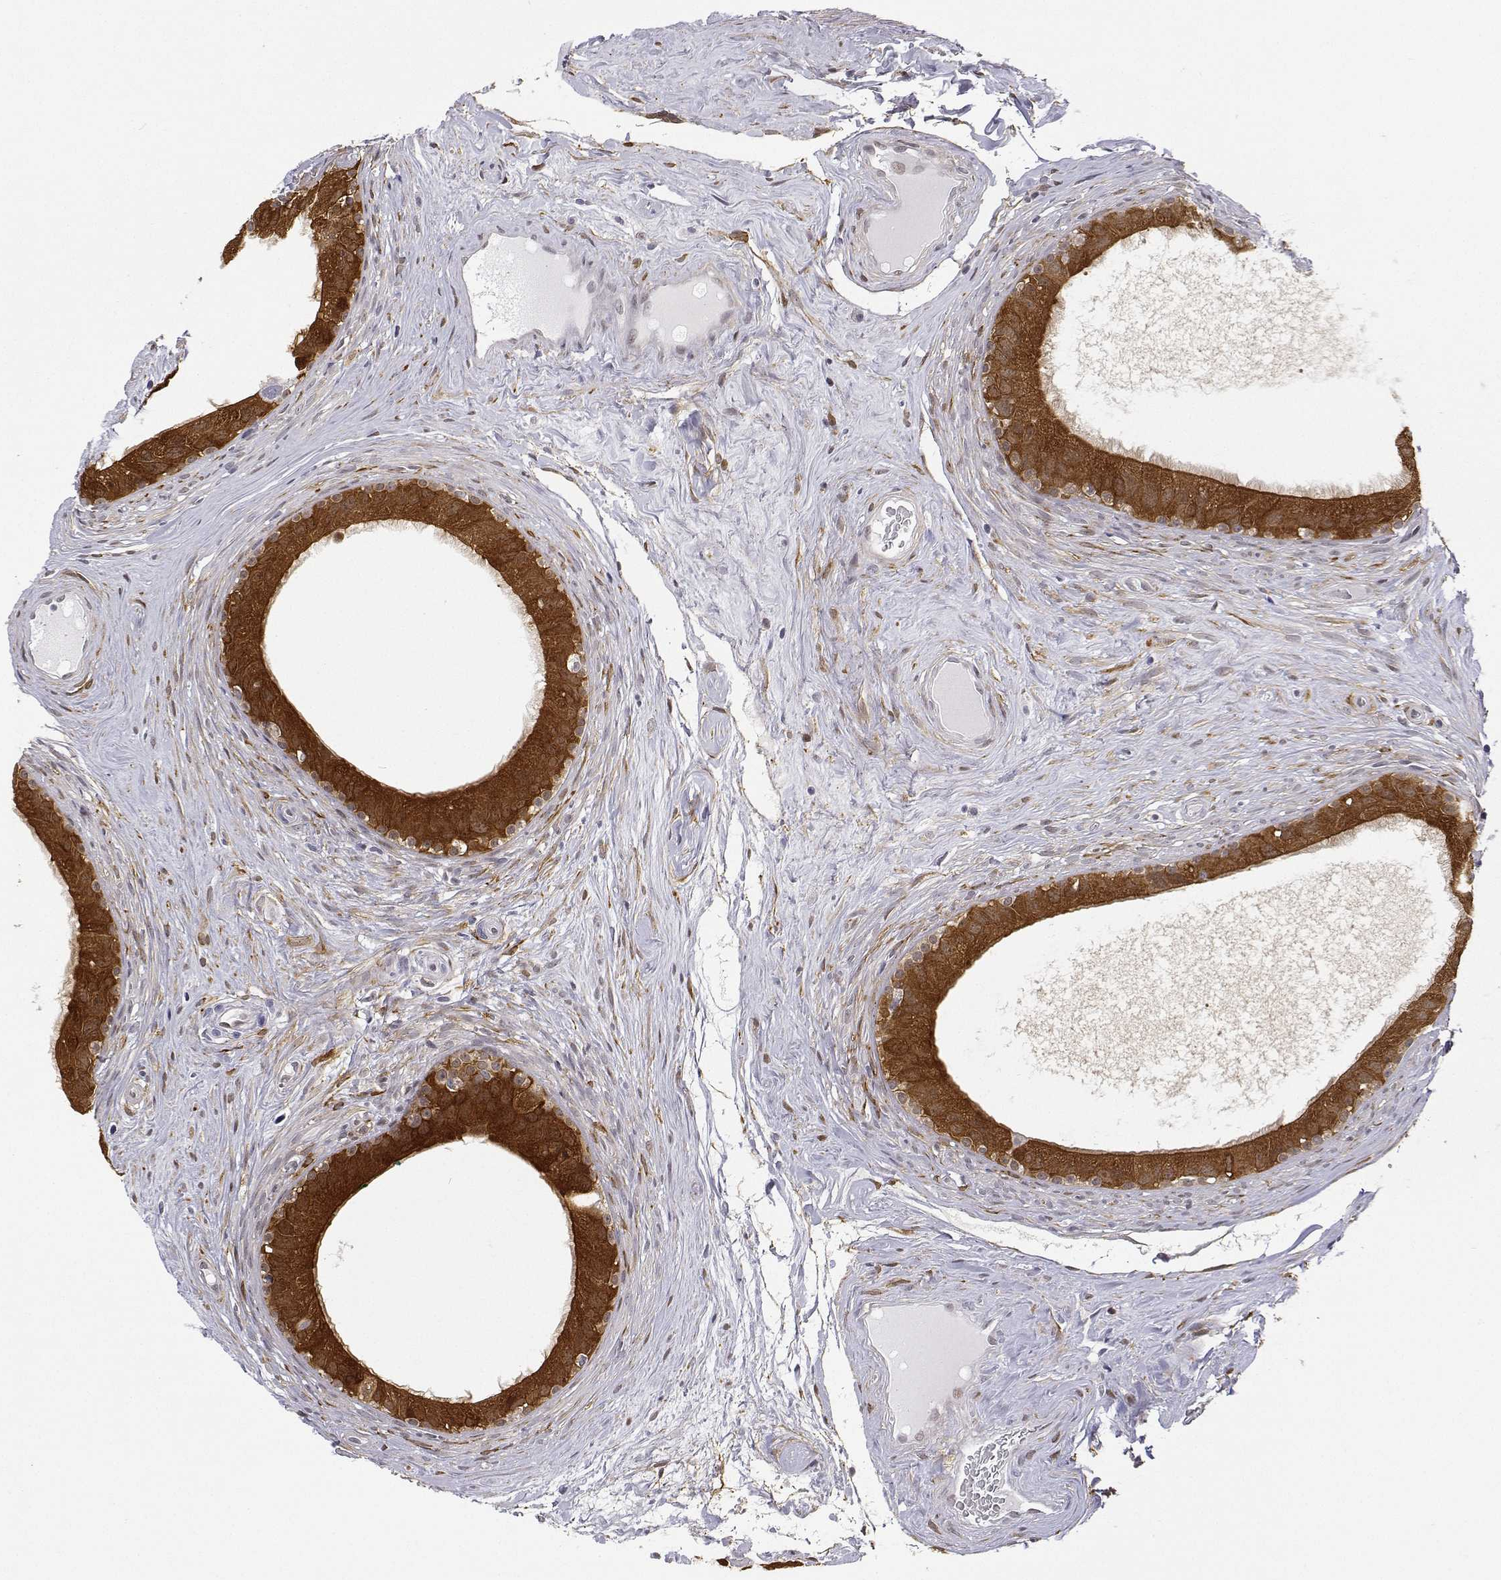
{"staining": {"intensity": "strong", "quantity": ">75%", "location": "cytoplasmic/membranous,nuclear"}, "tissue": "epididymis", "cell_type": "Glandular cells", "image_type": "normal", "snomed": [{"axis": "morphology", "description": "Normal tissue, NOS"}, {"axis": "topography", "description": "Epididymis"}], "caption": "The immunohistochemical stain shows strong cytoplasmic/membranous,nuclear staining in glandular cells of unremarkable epididymis.", "gene": "PHGDH", "patient": {"sex": "male", "age": 59}}